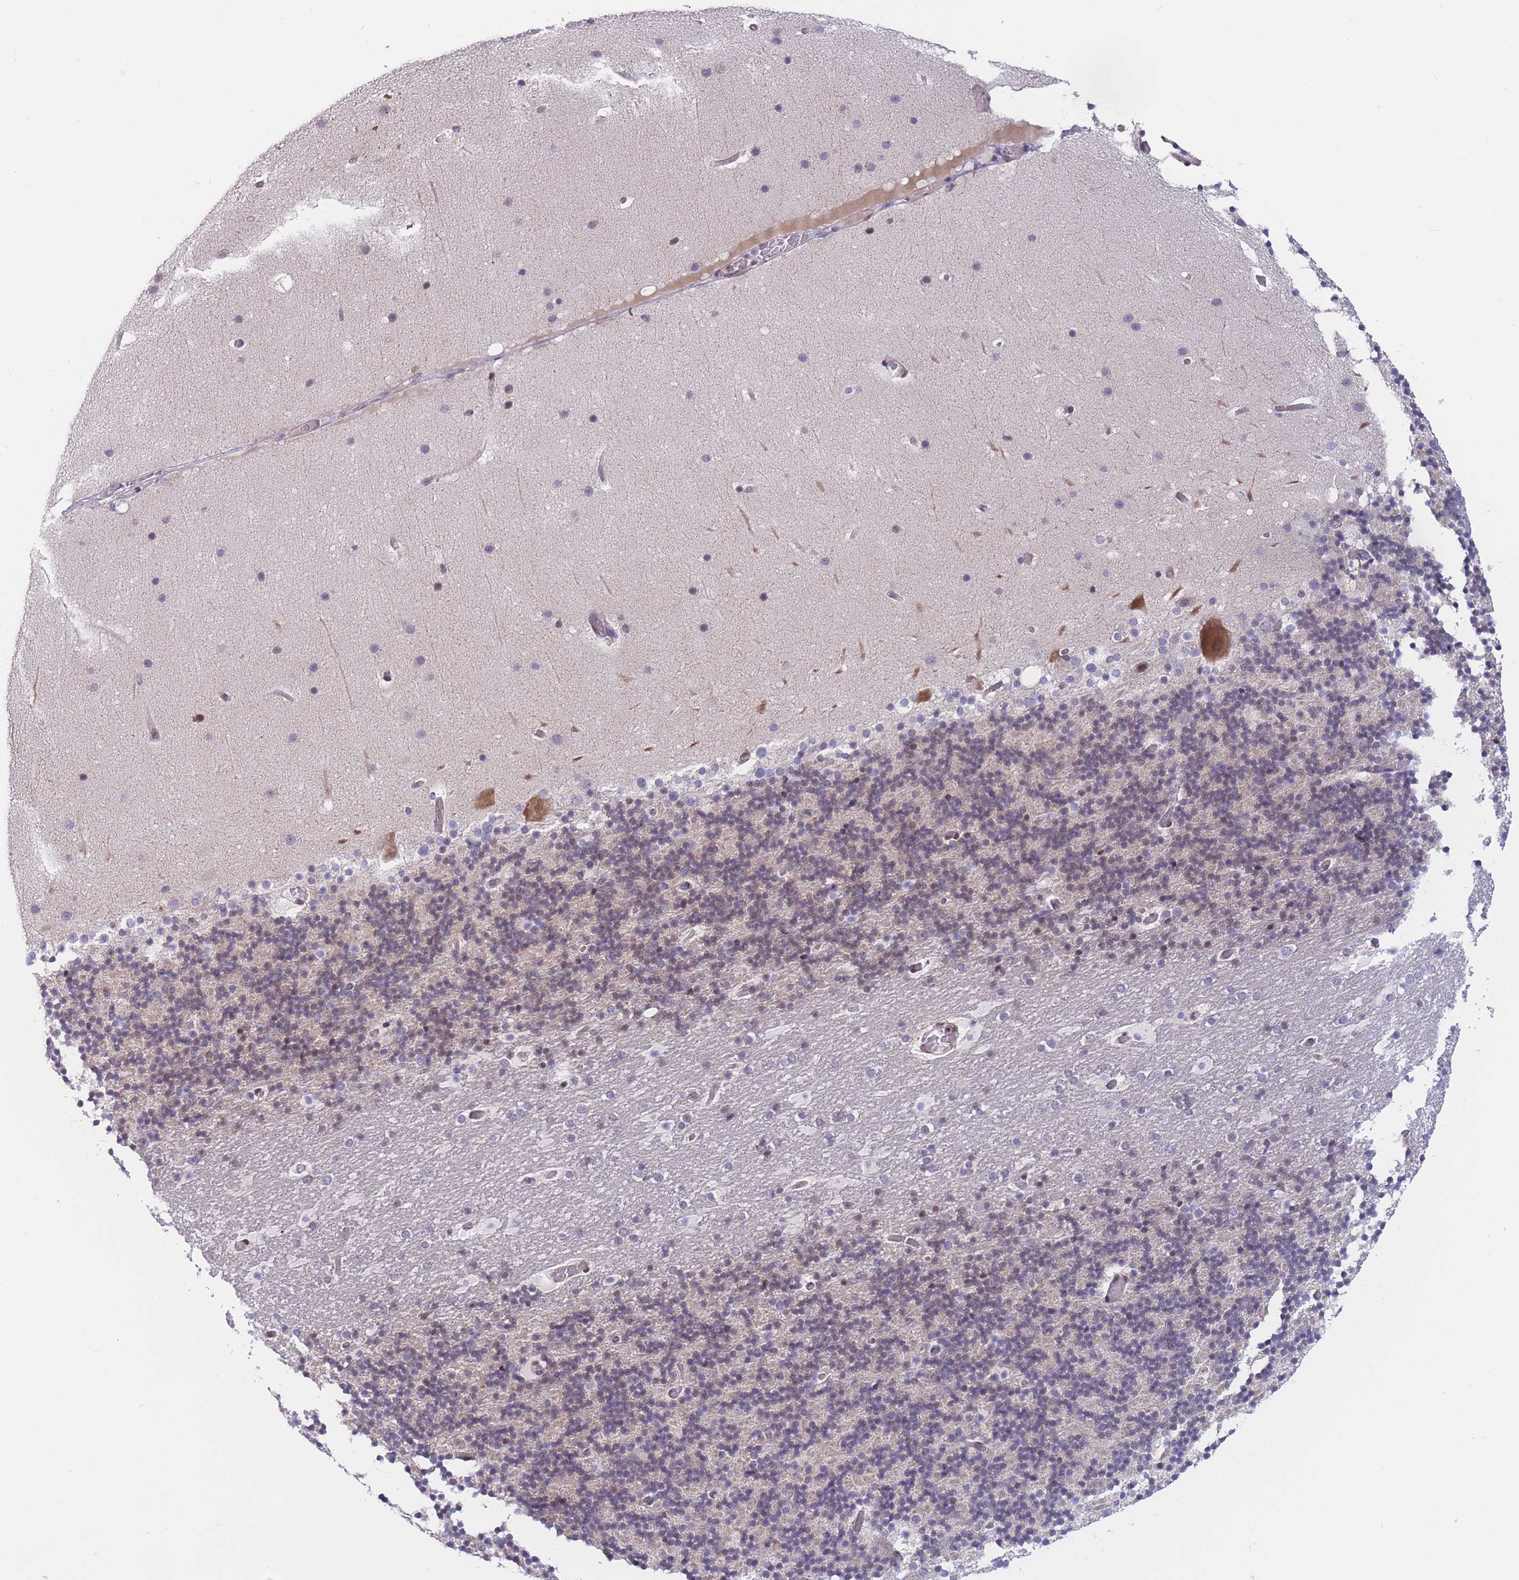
{"staining": {"intensity": "negative", "quantity": "none", "location": "none"}, "tissue": "cerebellum", "cell_type": "Cells in granular layer", "image_type": "normal", "snomed": [{"axis": "morphology", "description": "Normal tissue, NOS"}, {"axis": "topography", "description": "Cerebellum"}], "caption": "Cells in granular layer are negative for brown protein staining in benign cerebellum. (Stains: DAB immunohistochemistry (IHC) with hematoxylin counter stain, Microscopy: brightfield microscopy at high magnification).", "gene": "BCL9L", "patient": {"sex": "male", "age": 57}}